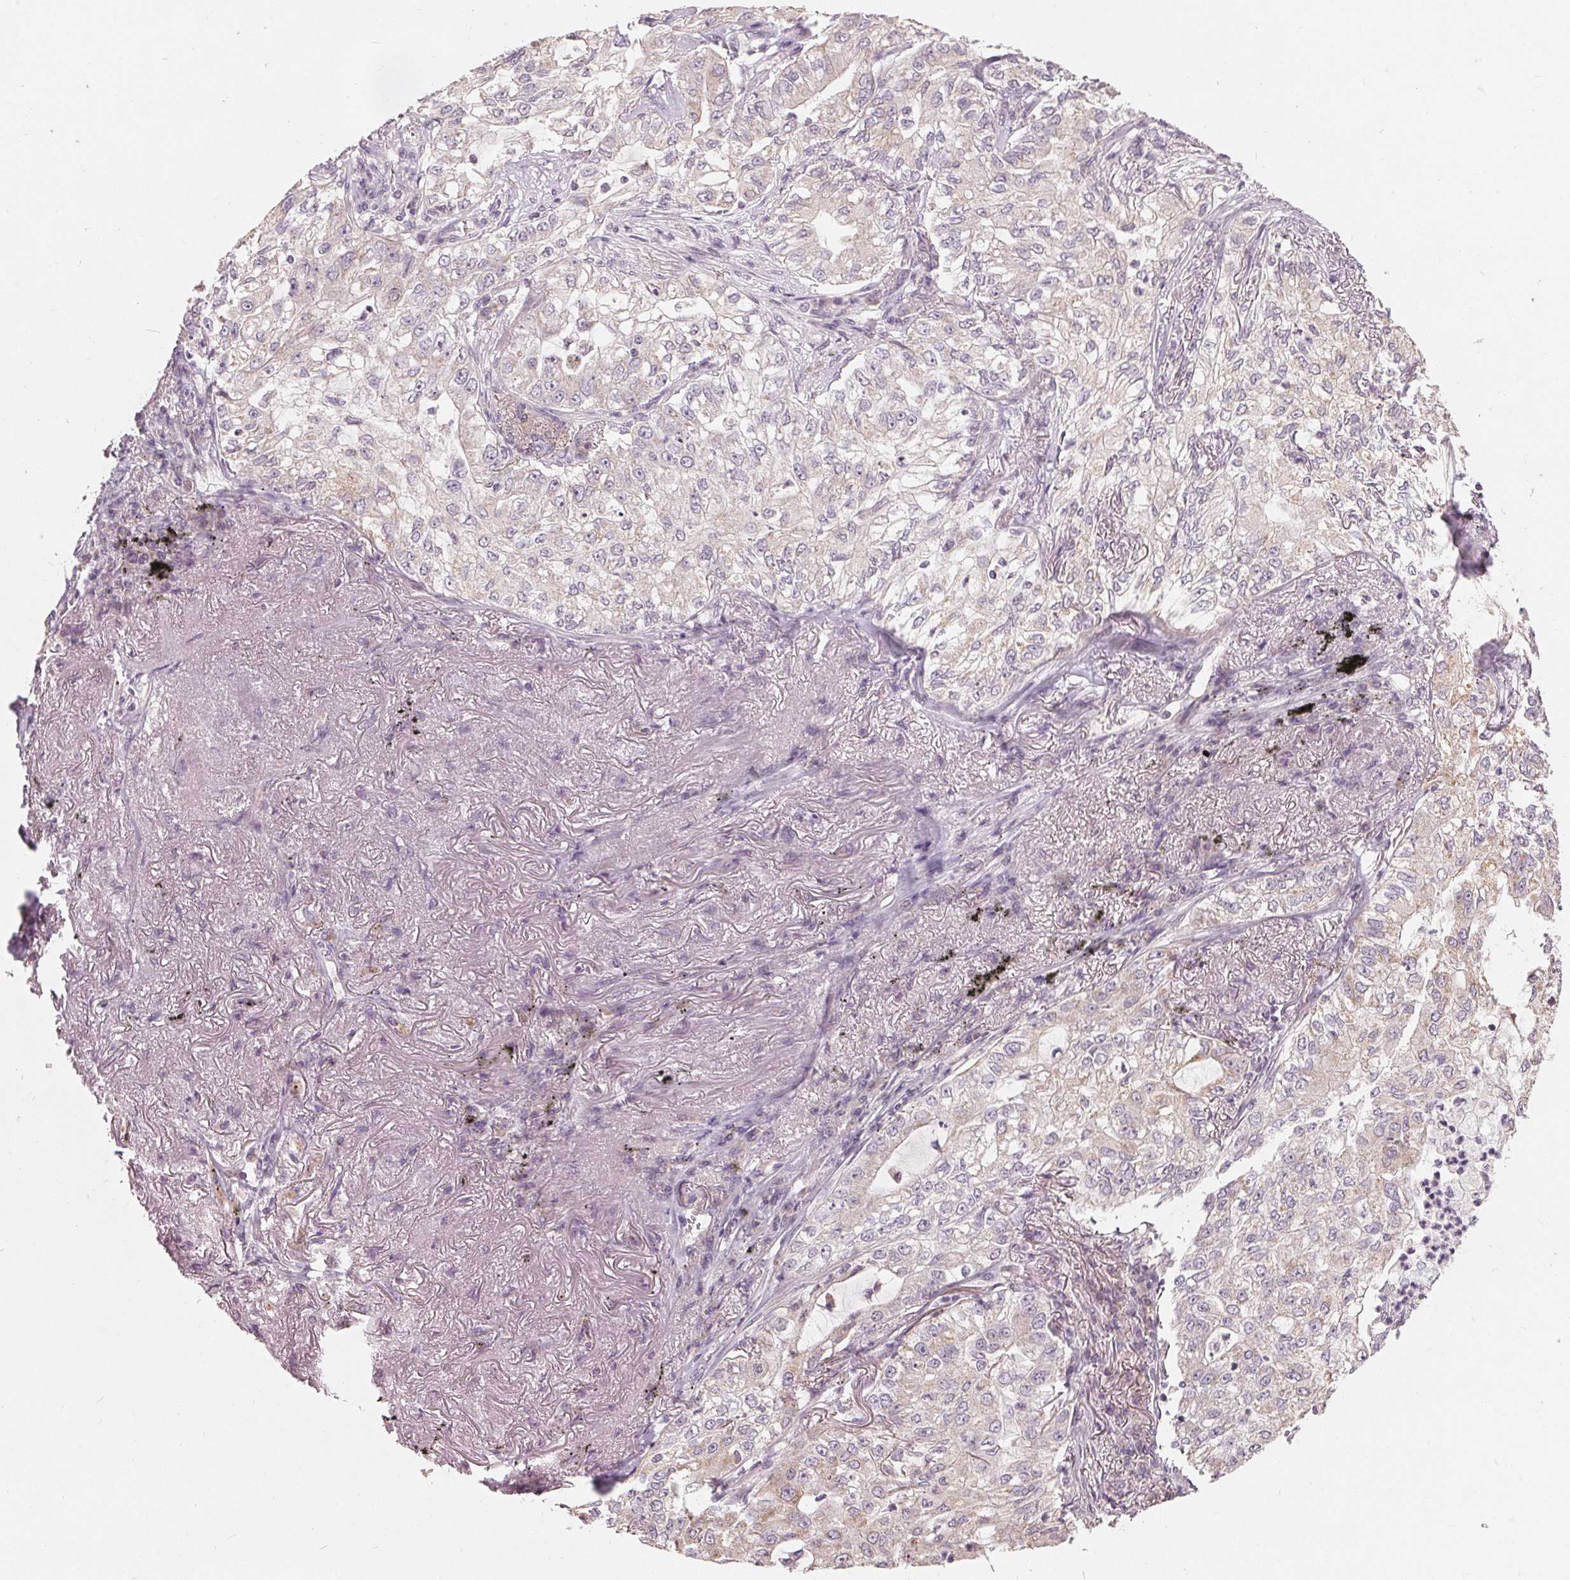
{"staining": {"intensity": "negative", "quantity": "none", "location": "none"}, "tissue": "lung cancer", "cell_type": "Tumor cells", "image_type": "cancer", "snomed": [{"axis": "morphology", "description": "Adenocarcinoma, NOS"}, {"axis": "topography", "description": "Lung"}], "caption": "Tumor cells show no significant staining in lung cancer.", "gene": "TRIM60", "patient": {"sex": "female", "age": 73}}